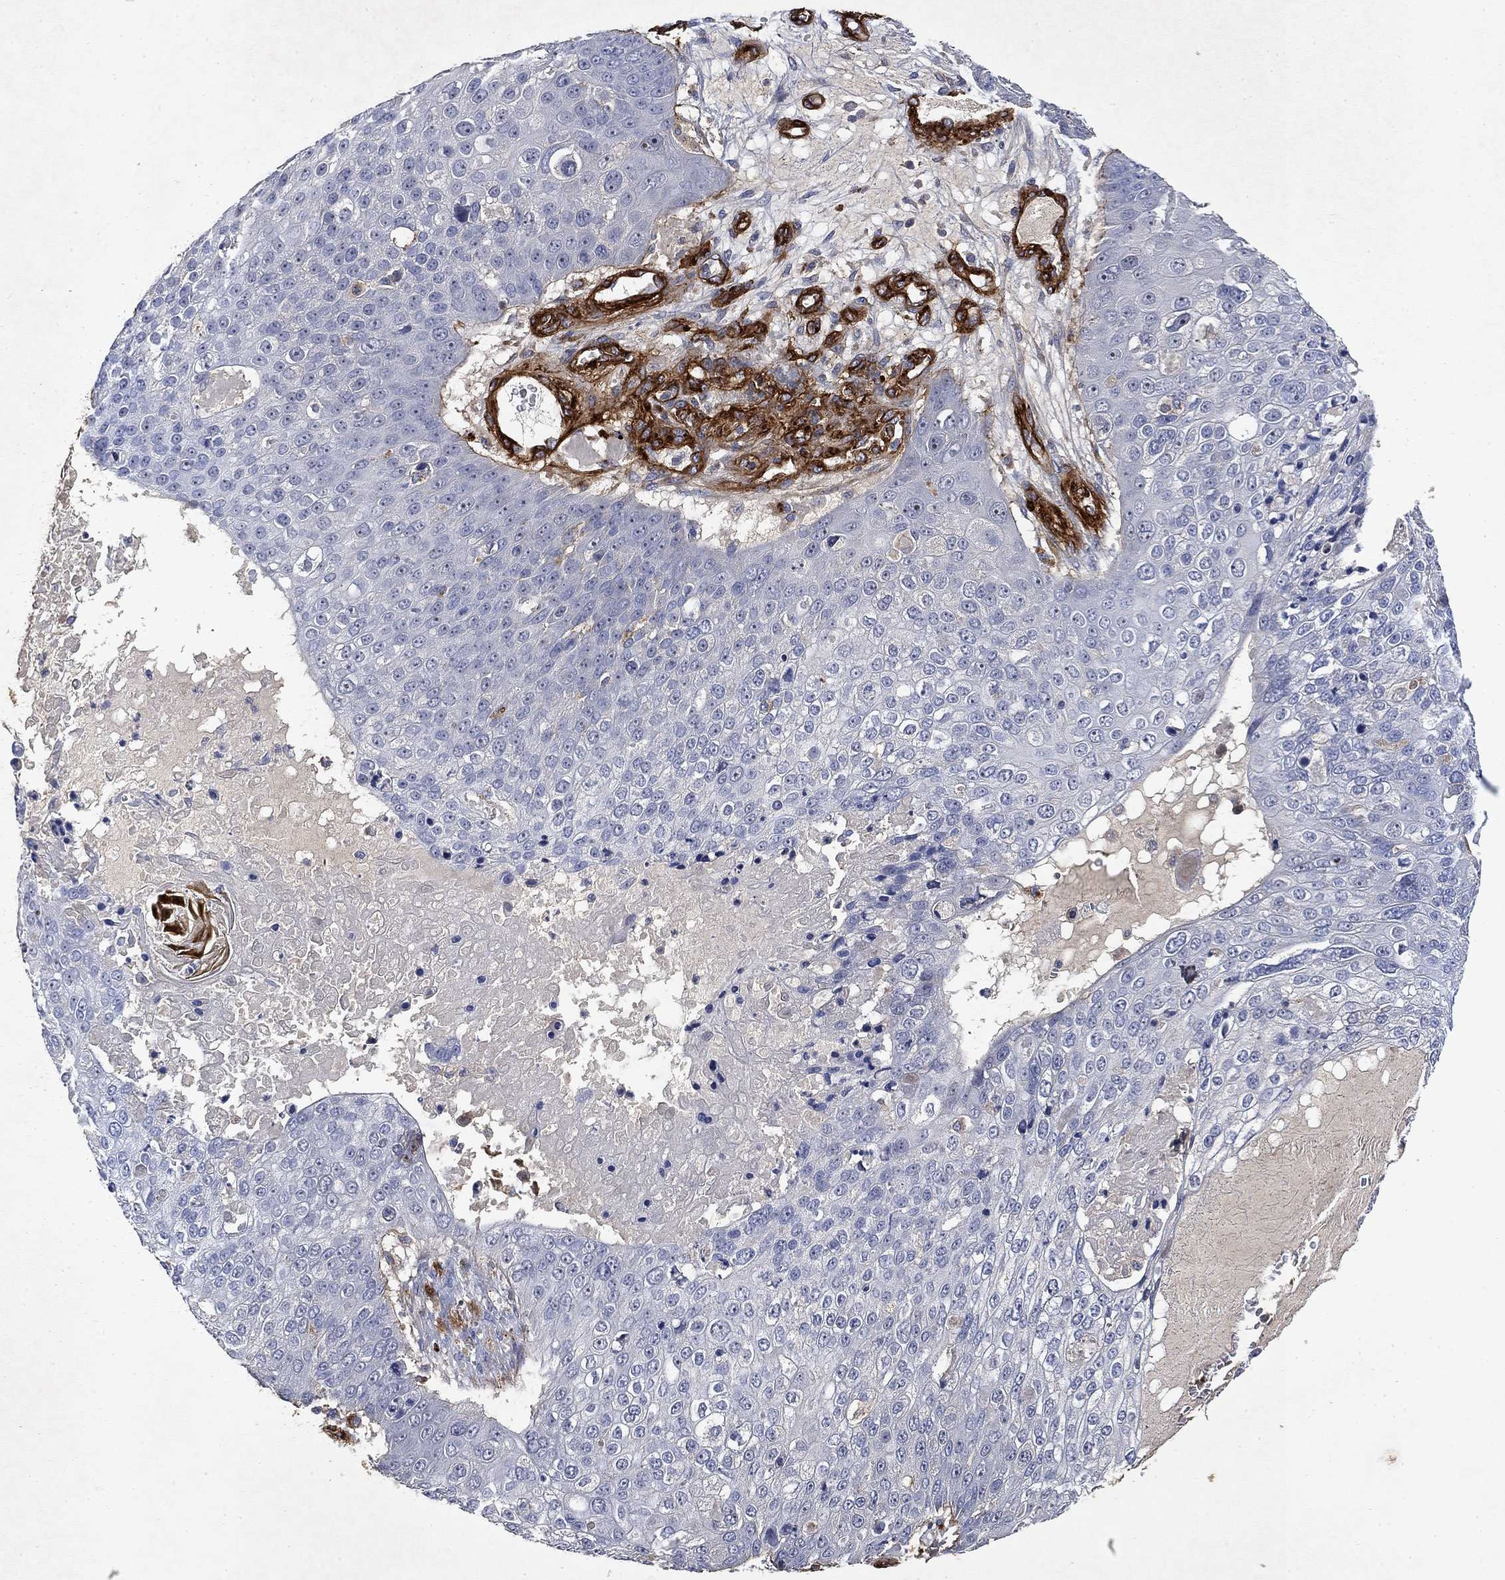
{"staining": {"intensity": "negative", "quantity": "none", "location": "none"}, "tissue": "skin cancer", "cell_type": "Tumor cells", "image_type": "cancer", "snomed": [{"axis": "morphology", "description": "Squamous cell carcinoma, NOS"}, {"axis": "topography", "description": "Skin"}], "caption": "Immunohistochemistry histopathology image of human skin squamous cell carcinoma stained for a protein (brown), which demonstrates no staining in tumor cells.", "gene": "COL4A2", "patient": {"sex": "male", "age": 71}}